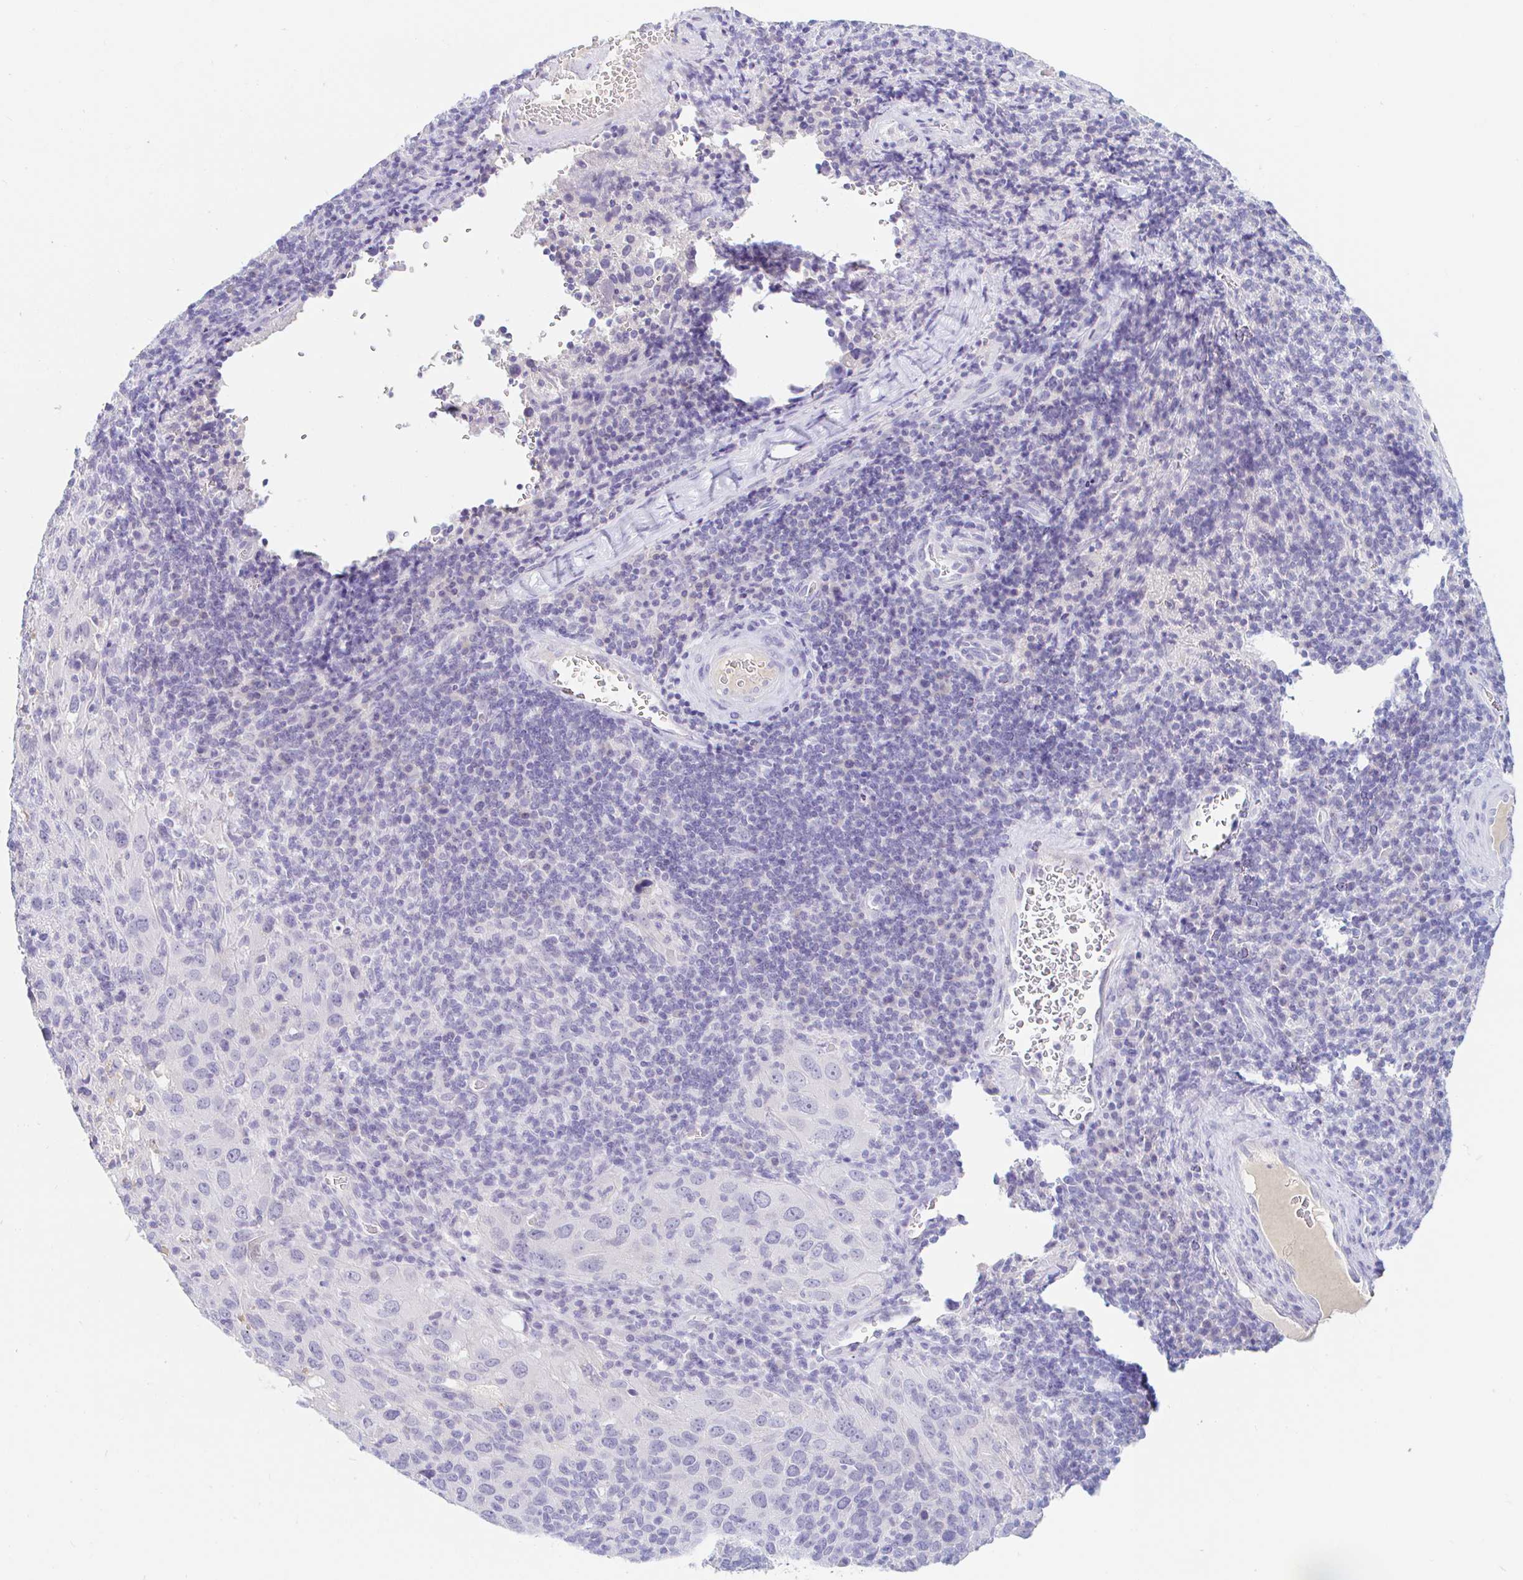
{"staining": {"intensity": "negative", "quantity": "none", "location": "none"}, "tissue": "cervical cancer", "cell_type": "Tumor cells", "image_type": "cancer", "snomed": [{"axis": "morphology", "description": "Squamous cell carcinoma, NOS"}, {"axis": "topography", "description": "Cervix"}], "caption": "Immunohistochemistry (IHC) image of neoplastic tissue: human cervical cancer (squamous cell carcinoma) stained with DAB (3,3'-diaminobenzidine) reveals no significant protein expression in tumor cells. (DAB immunohistochemistry, high magnification).", "gene": "TEX44", "patient": {"sex": "female", "age": 51}}